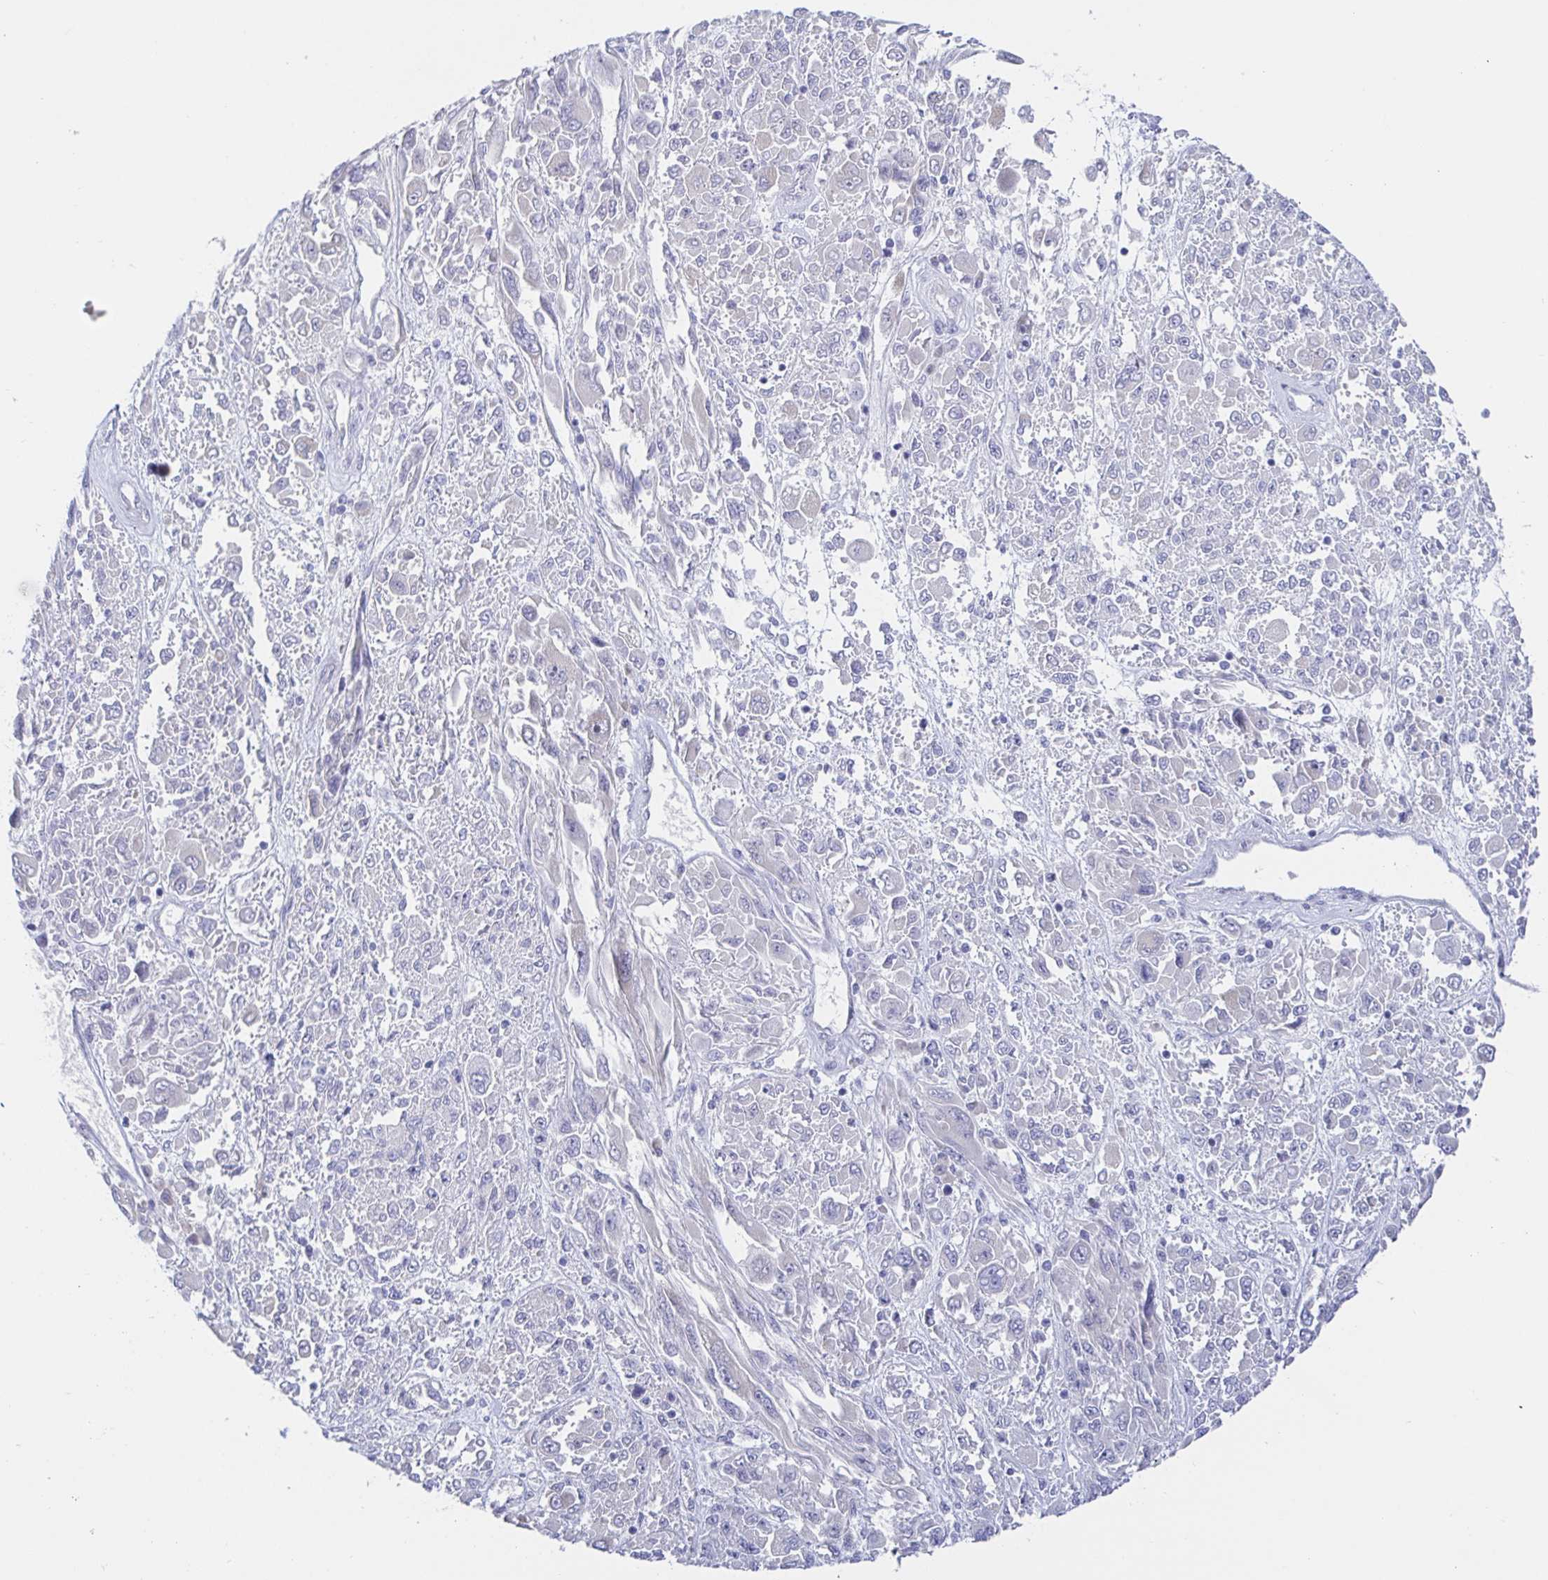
{"staining": {"intensity": "negative", "quantity": "none", "location": "none"}, "tissue": "melanoma", "cell_type": "Tumor cells", "image_type": "cancer", "snomed": [{"axis": "morphology", "description": "Malignant melanoma, NOS"}, {"axis": "topography", "description": "Skin"}], "caption": "Malignant melanoma stained for a protein using immunohistochemistry (IHC) demonstrates no positivity tumor cells.", "gene": "SIAH3", "patient": {"sex": "female", "age": 91}}